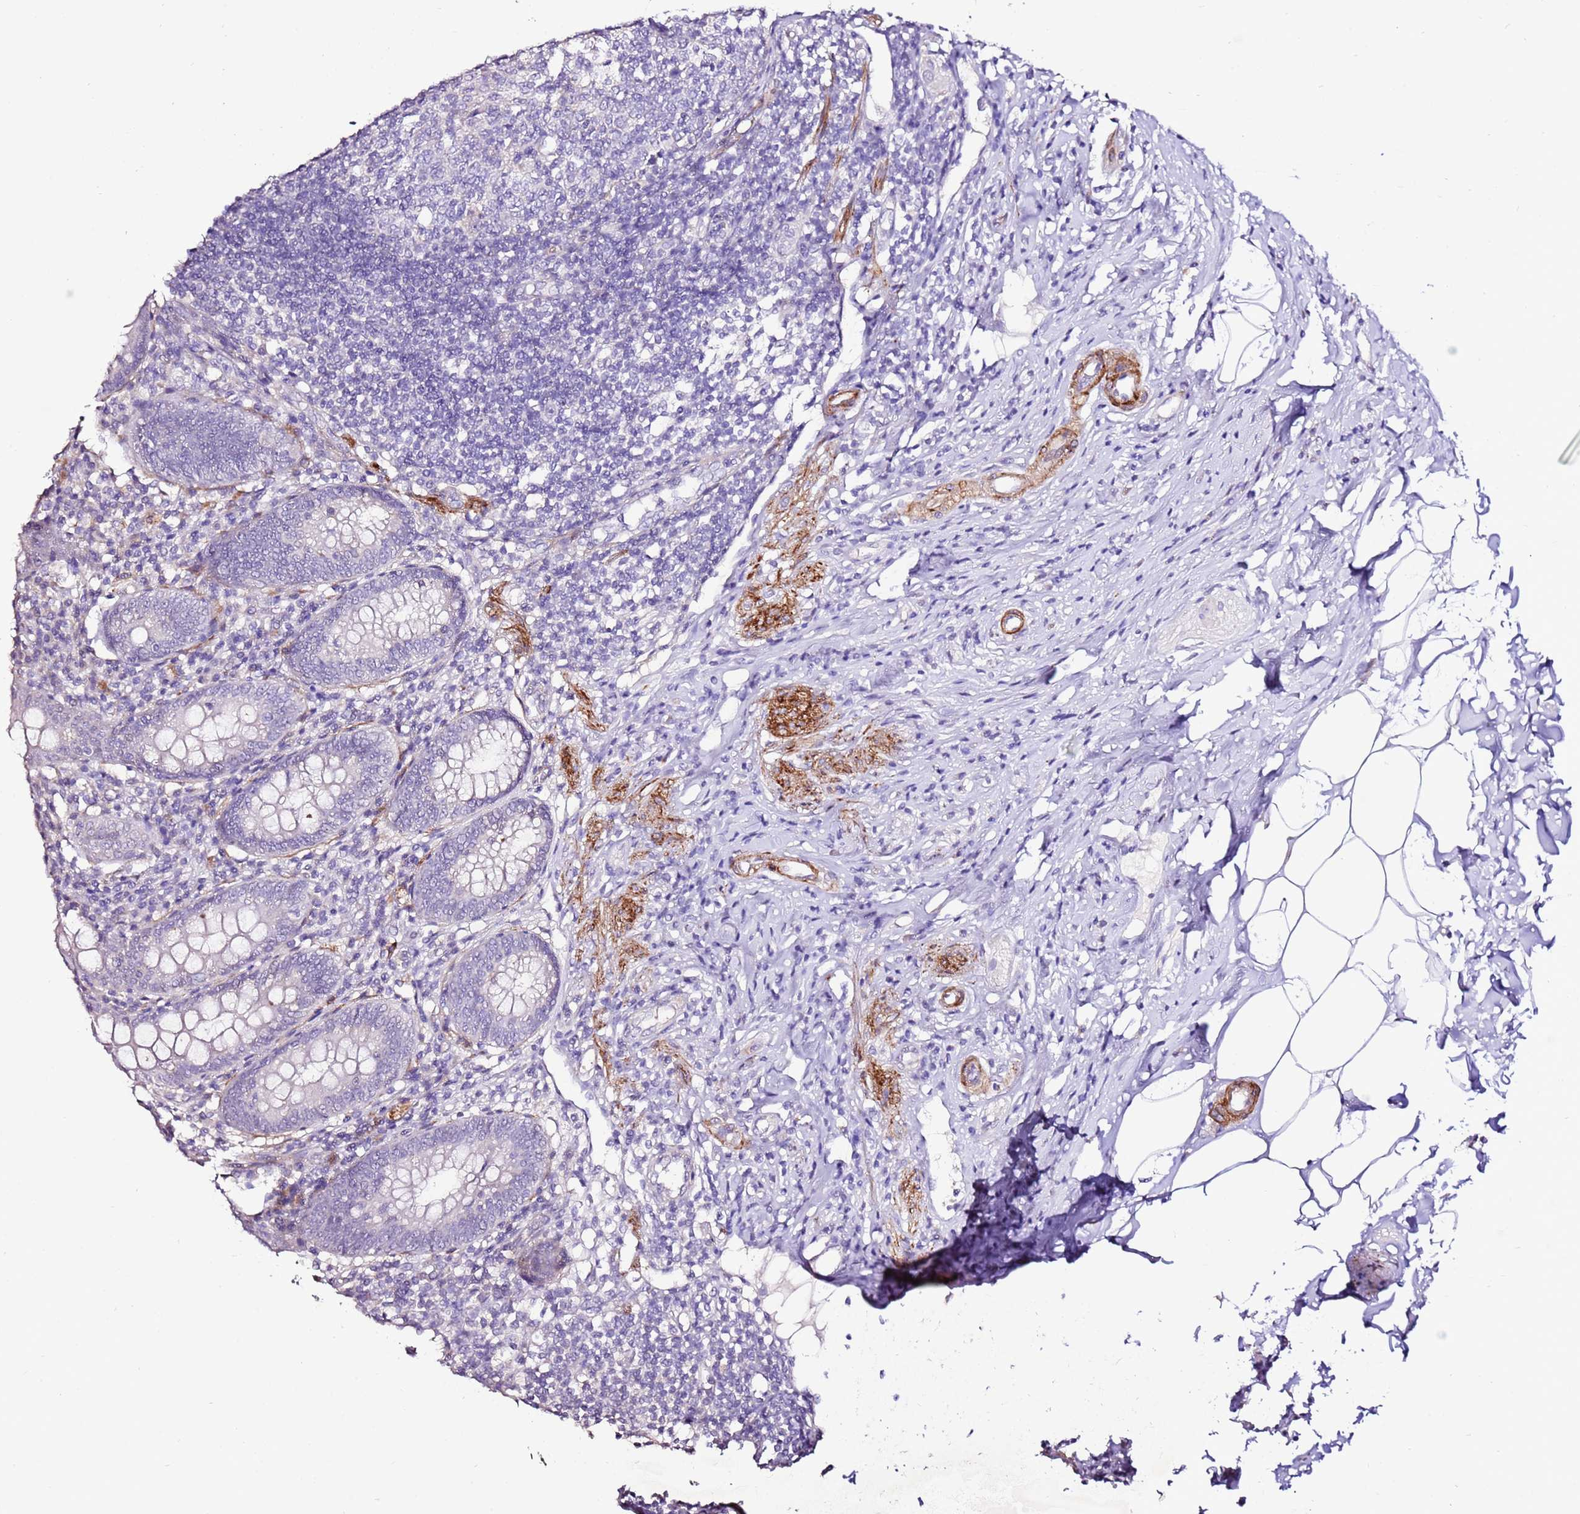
{"staining": {"intensity": "negative", "quantity": "none", "location": "none"}, "tissue": "appendix", "cell_type": "Glandular cells", "image_type": "normal", "snomed": [{"axis": "morphology", "description": "Normal tissue, NOS"}, {"axis": "topography", "description": "Appendix"}], "caption": "DAB (3,3'-diaminobenzidine) immunohistochemical staining of unremarkable appendix reveals no significant staining in glandular cells. (Immunohistochemistry (ihc), brightfield microscopy, high magnification).", "gene": "ART5", "patient": {"sex": "female", "age": 54}}